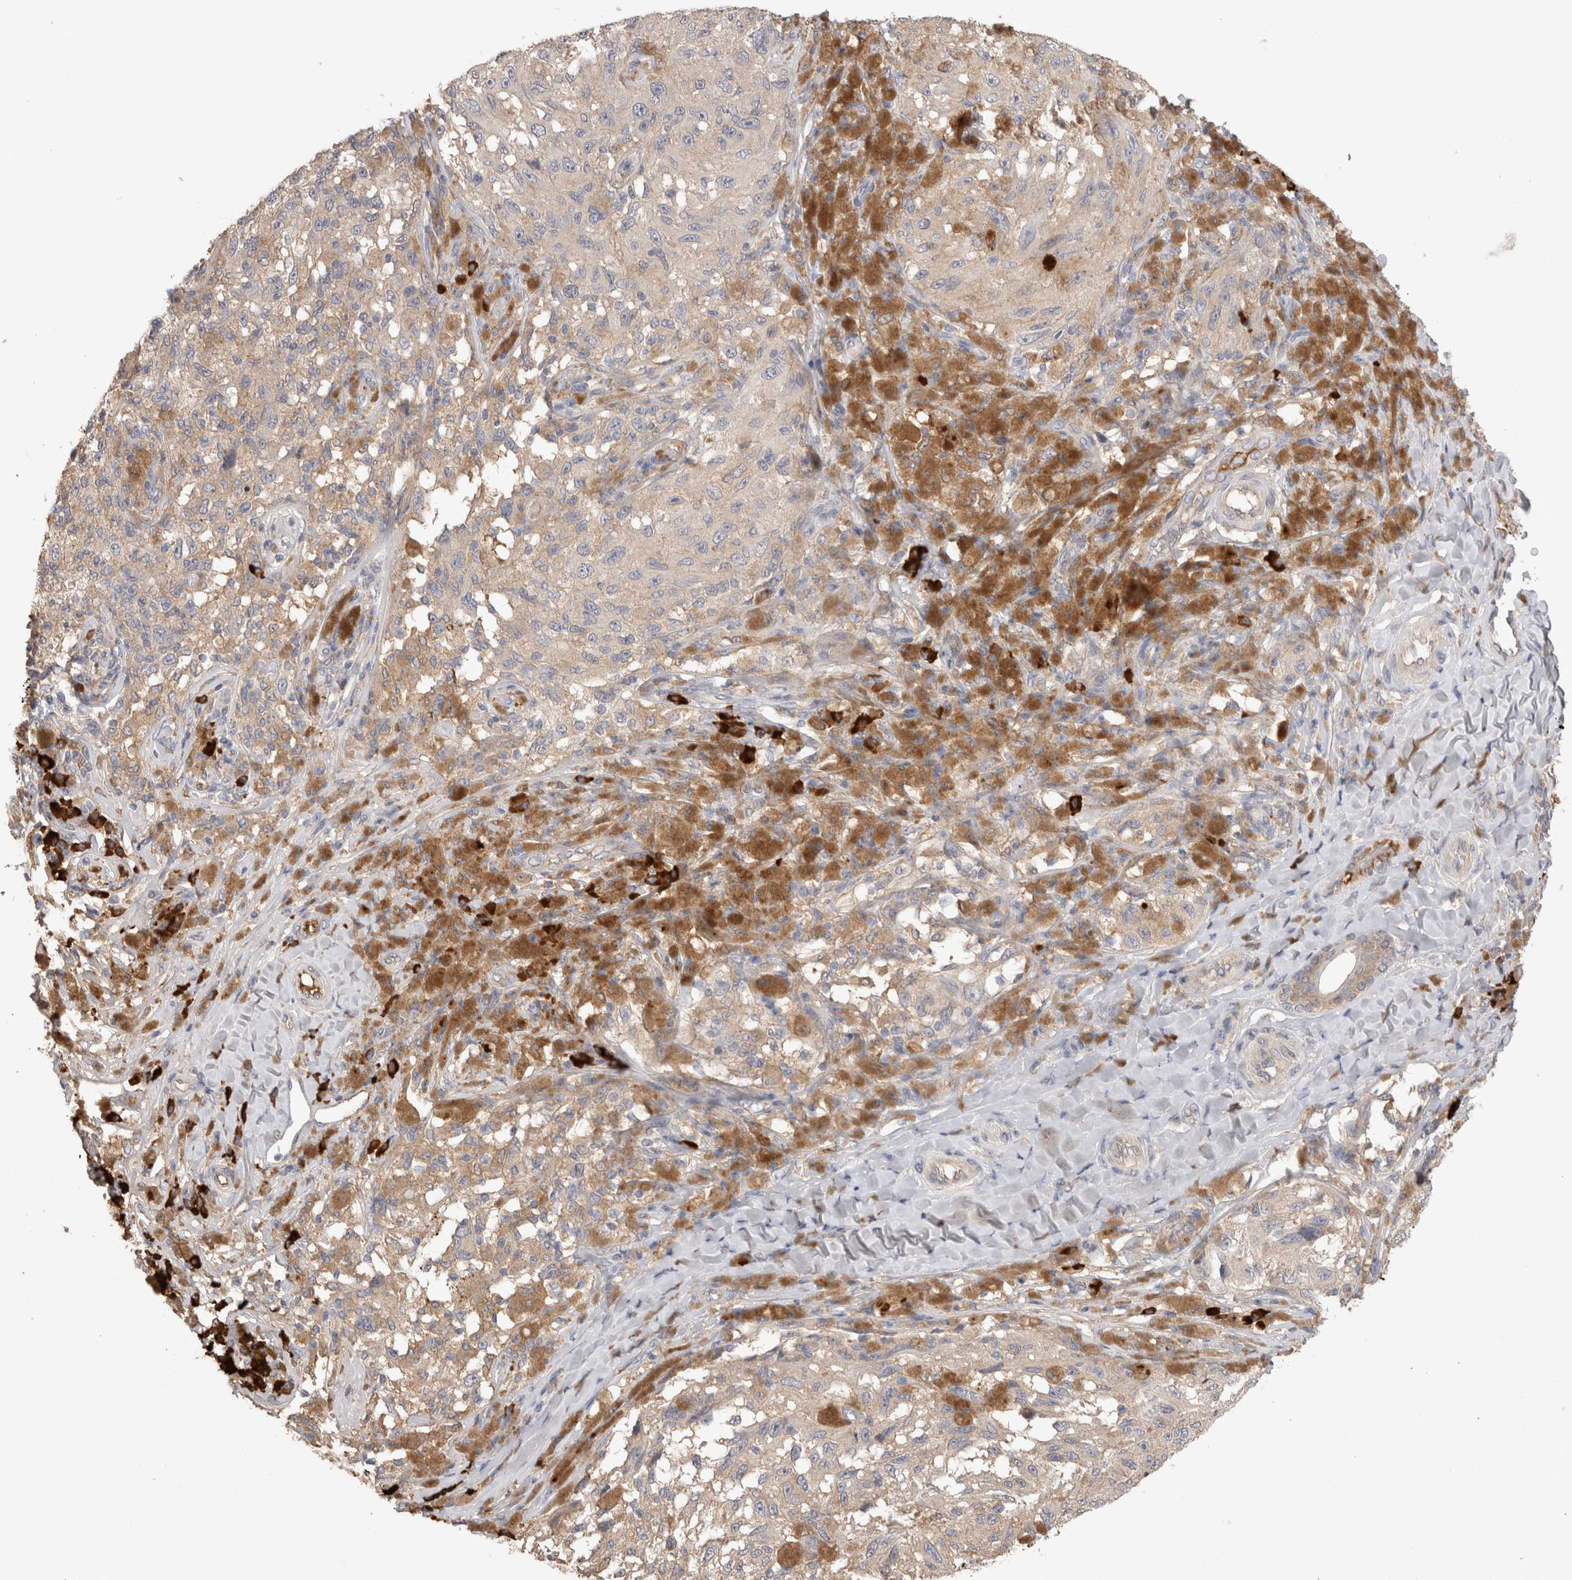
{"staining": {"intensity": "negative", "quantity": "none", "location": "none"}, "tissue": "melanoma", "cell_type": "Tumor cells", "image_type": "cancer", "snomed": [{"axis": "morphology", "description": "Malignant melanoma, NOS"}, {"axis": "topography", "description": "Skin"}], "caption": "Micrograph shows no protein staining in tumor cells of malignant melanoma tissue.", "gene": "PPP3CC", "patient": {"sex": "female", "age": 73}}